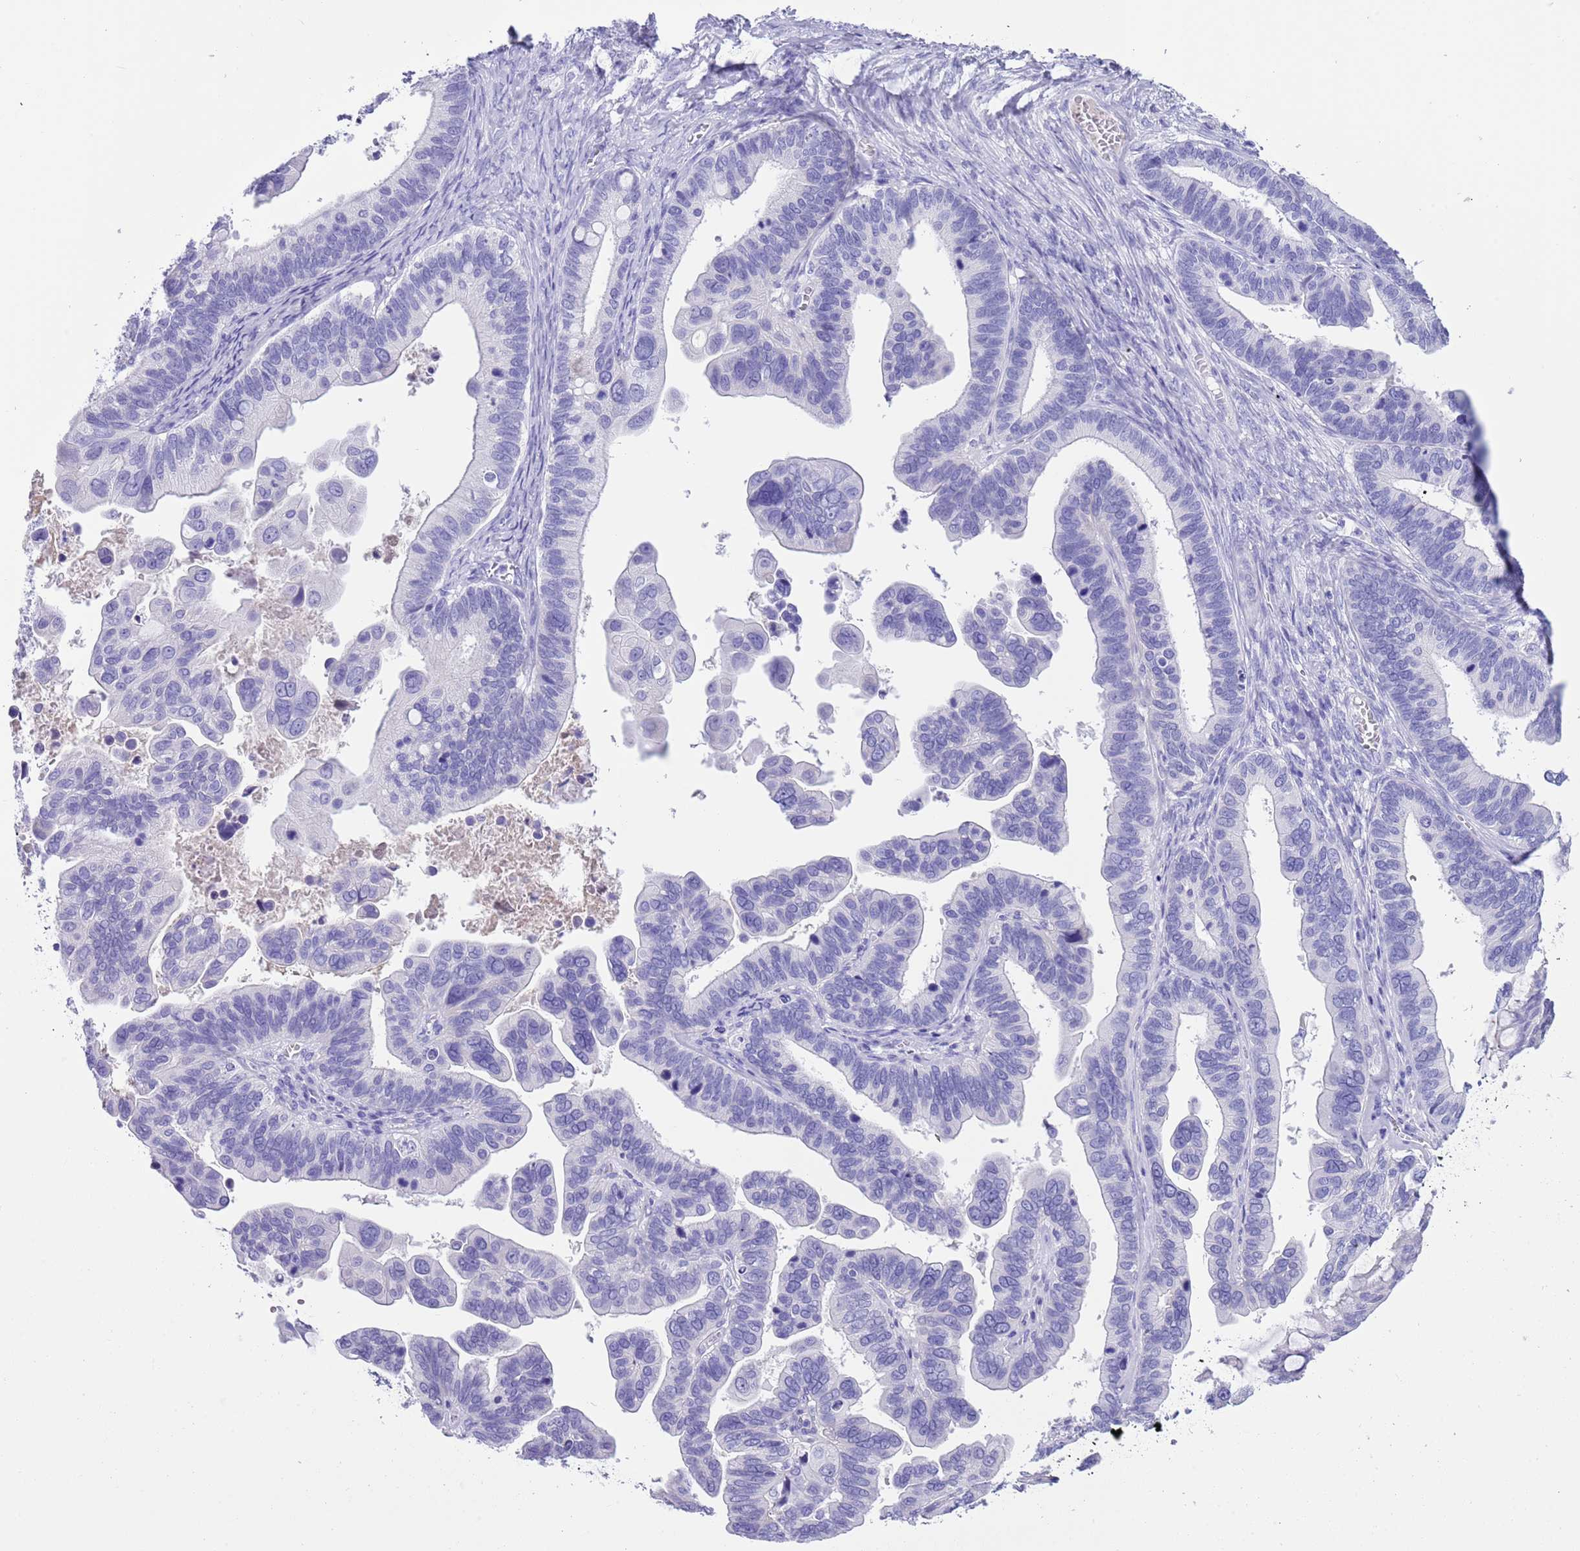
{"staining": {"intensity": "negative", "quantity": "none", "location": "none"}, "tissue": "ovarian cancer", "cell_type": "Tumor cells", "image_type": "cancer", "snomed": [{"axis": "morphology", "description": "Cystadenocarcinoma, serous, NOS"}, {"axis": "topography", "description": "Ovary"}], "caption": "DAB (3,3'-diaminobenzidine) immunohistochemical staining of ovarian cancer (serous cystadenocarcinoma) demonstrates no significant expression in tumor cells.", "gene": "TBC1D10B", "patient": {"sex": "female", "age": 56}}